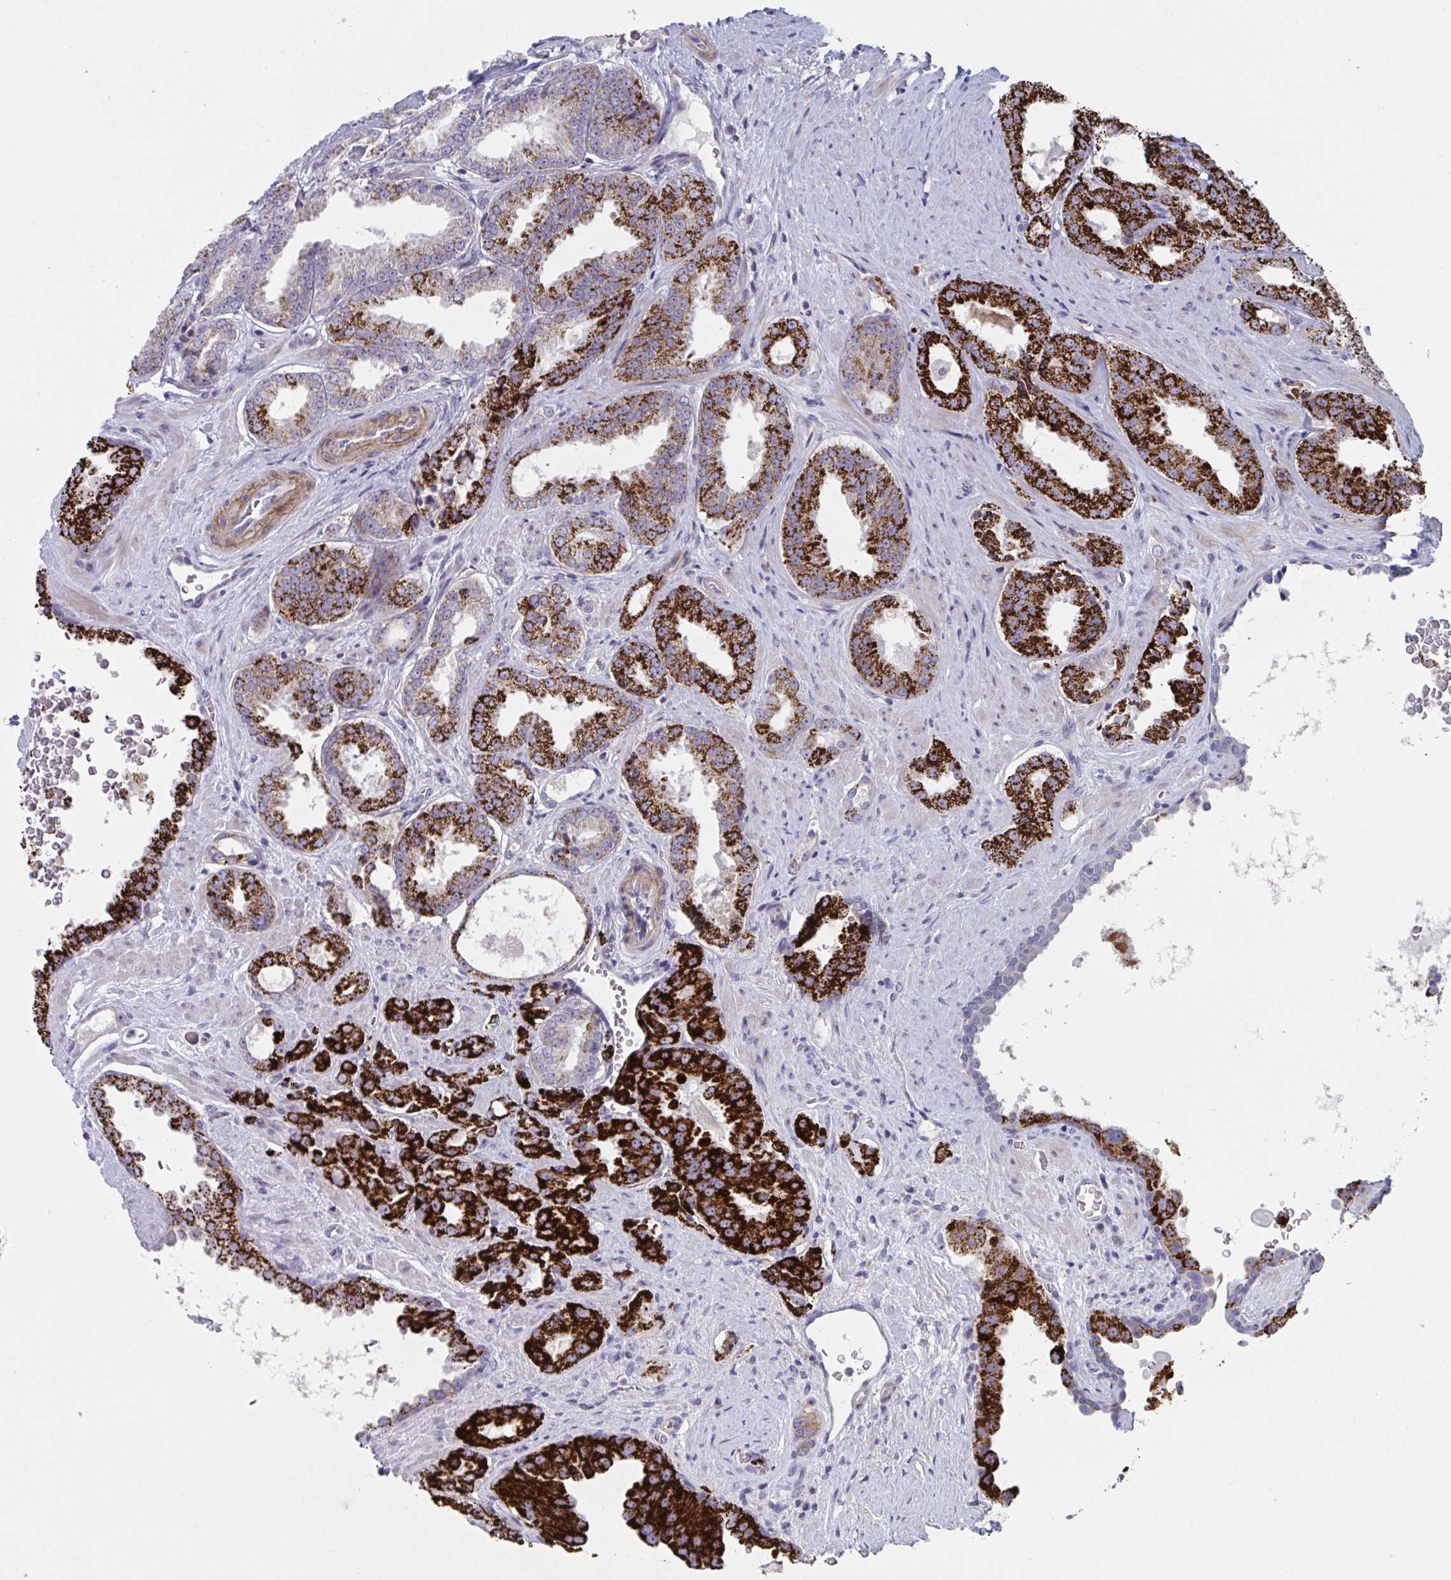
{"staining": {"intensity": "strong", "quantity": "25%-75%", "location": "cytoplasmic/membranous"}, "tissue": "prostate cancer", "cell_type": "Tumor cells", "image_type": "cancer", "snomed": [{"axis": "morphology", "description": "Adenocarcinoma, Low grade"}, {"axis": "topography", "description": "Prostate"}], "caption": "IHC of human prostate cancer (low-grade adenocarcinoma) demonstrates high levels of strong cytoplasmic/membranous staining in approximately 25%-75% of tumor cells. Using DAB (brown) and hematoxylin (blue) stains, captured at high magnification using brightfield microscopy.", "gene": "VWDE", "patient": {"sex": "male", "age": 67}}